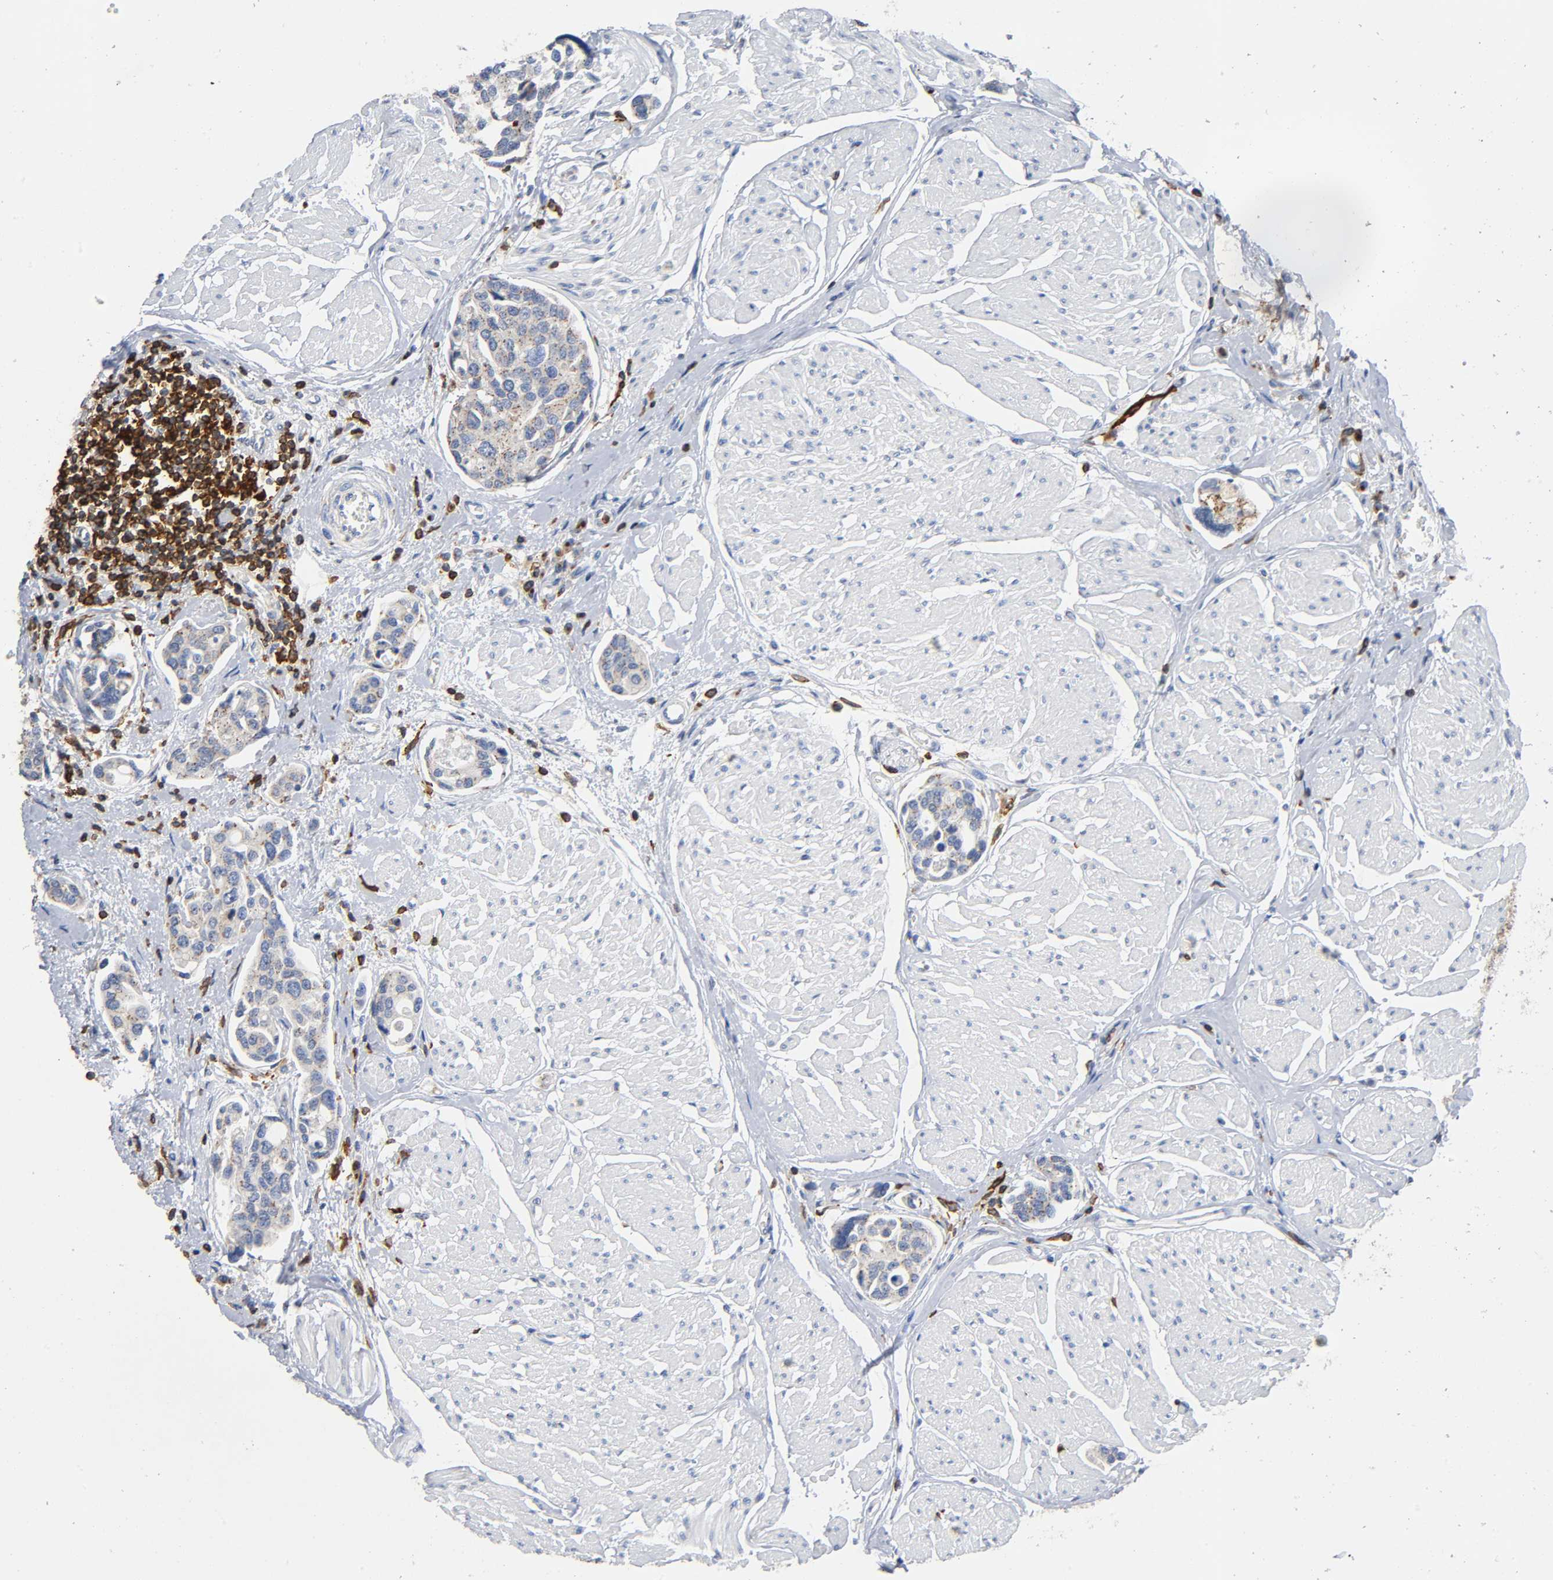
{"staining": {"intensity": "moderate", "quantity": "25%-75%", "location": "cytoplasmic/membranous"}, "tissue": "urothelial cancer", "cell_type": "Tumor cells", "image_type": "cancer", "snomed": [{"axis": "morphology", "description": "Urothelial carcinoma, High grade"}, {"axis": "topography", "description": "Urinary bladder"}], "caption": "Tumor cells demonstrate medium levels of moderate cytoplasmic/membranous positivity in about 25%-75% of cells in urothelial cancer. The protein of interest is shown in brown color, while the nuclei are stained blue.", "gene": "CAPN10", "patient": {"sex": "male", "age": 78}}